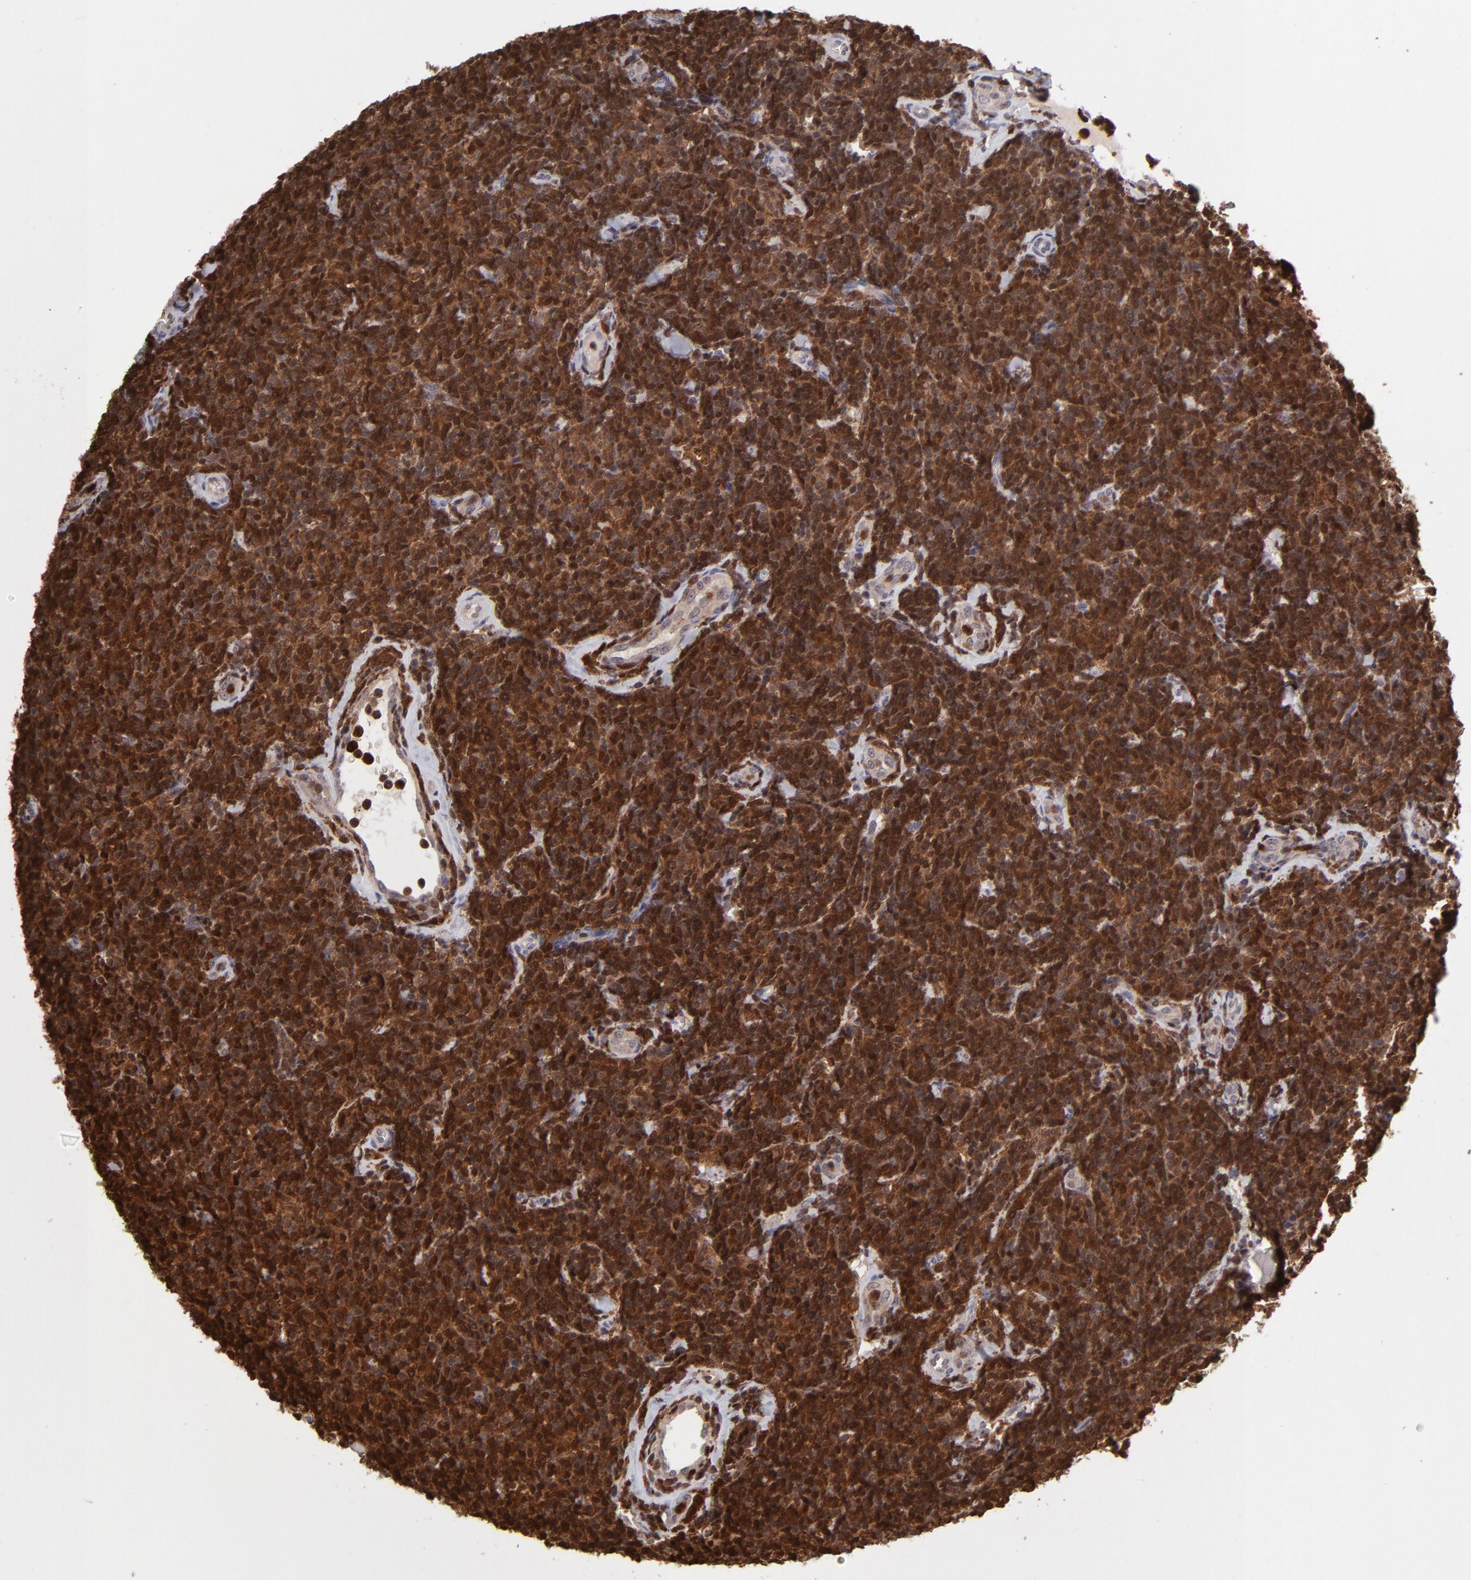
{"staining": {"intensity": "strong", "quantity": ">75%", "location": "cytoplasmic/membranous,nuclear"}, "tissue": "lymphoma", "cell_type": "Tumor cells", "image_type": "cancer", "snomed": [{"axis": "morphology", "description": "Malignant lymphoma, non-Hodgkin's type, Low grade"}, {"axis": "topography", "description": "Lymph node"}], "caption": "Malignant lymphoma, non-Hodgkin's type (low-grade) tissue exhibits strong cytoplasmic/membranous and nuclear positivity in approximately >75% of tumor cells", "gene": "GRB2", "patient": {"sex": "female", "age": 56}}